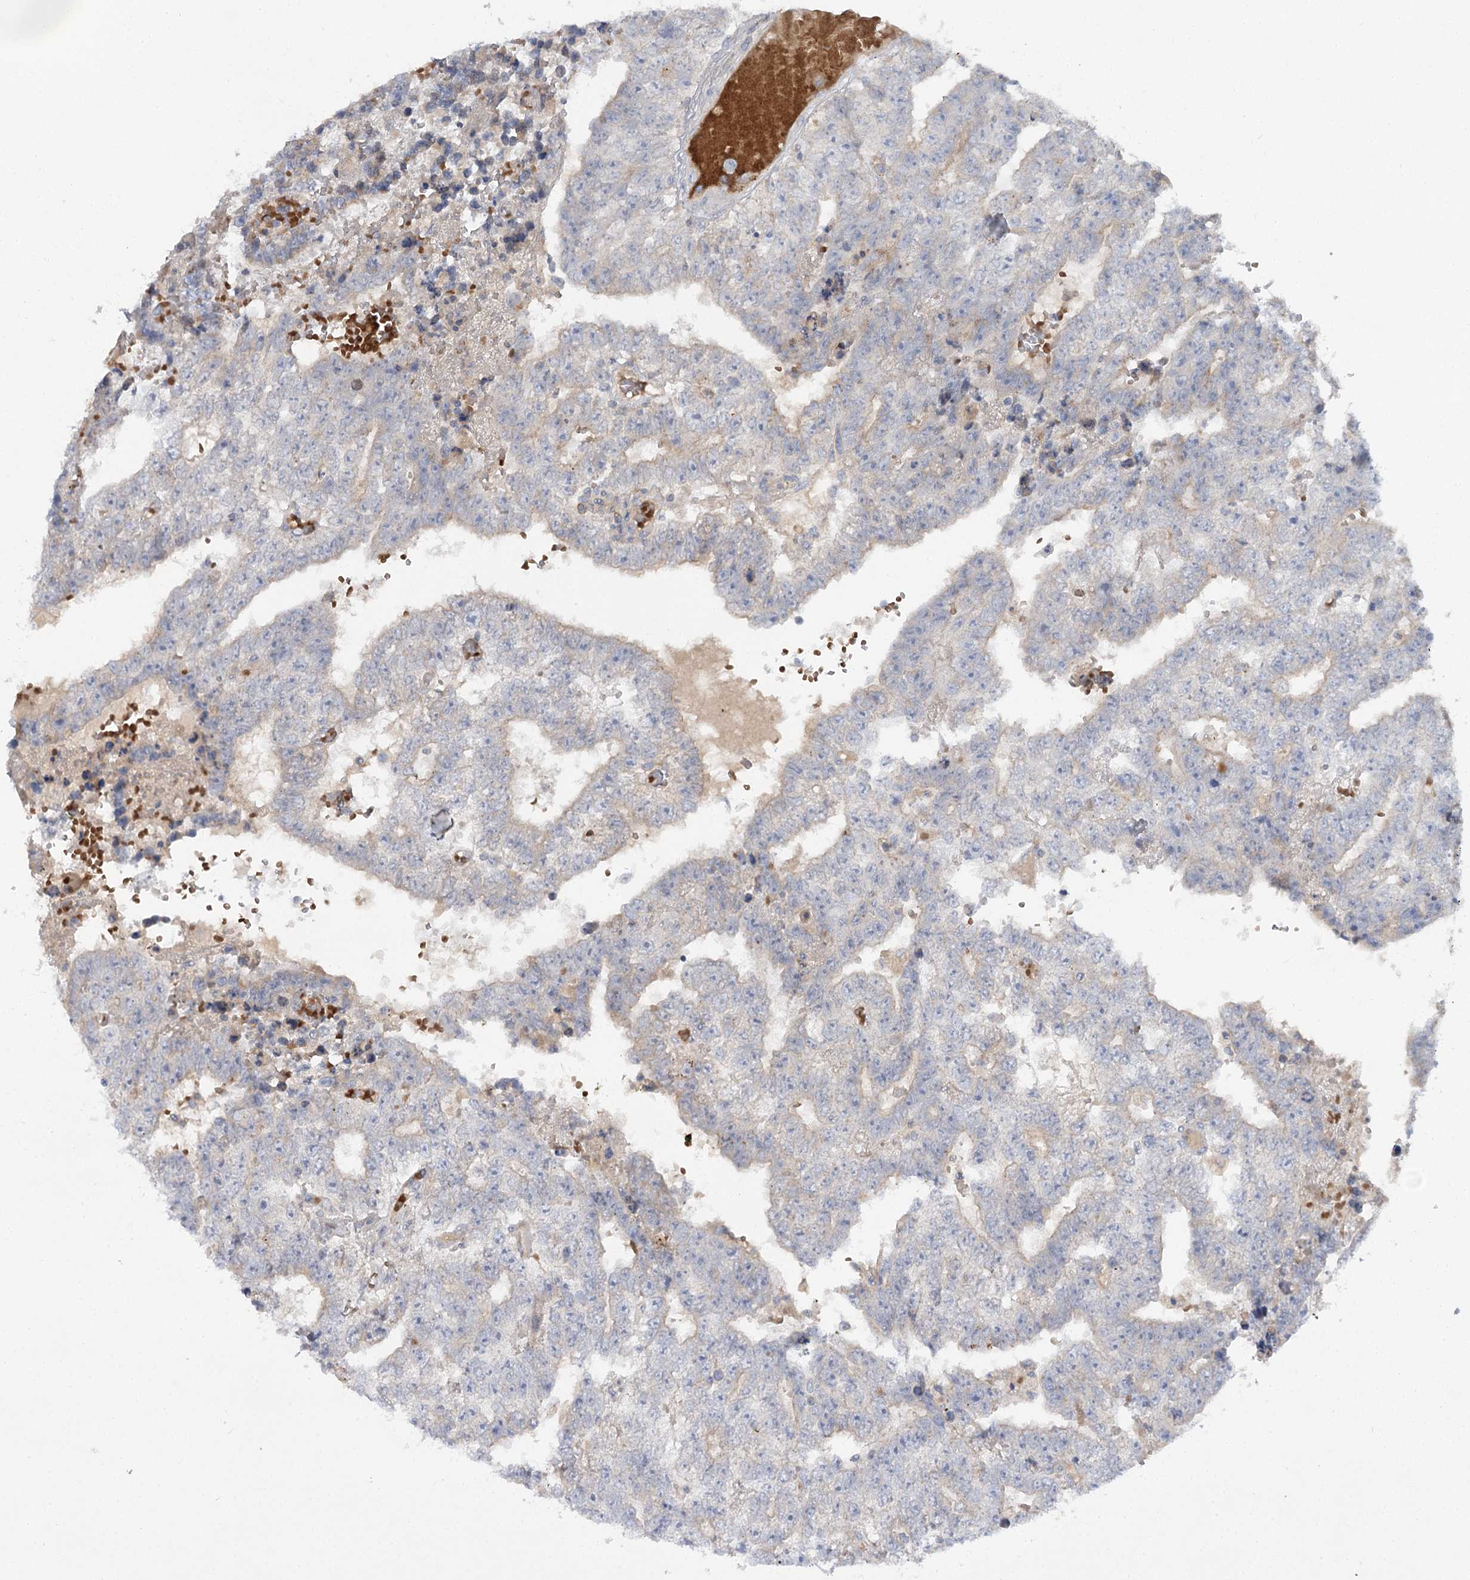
{"staining": {"intensity": "negative", "quantity": "none", "location": "none"}, "tissue": "testis cancer", "cell_type": "Tumor cells", "image_type": "cancer", "snomed": [{"axis": "morphology", "description": "Carcinoma, Embryonal, NOS"}, {"axis": "topography", "description": "Testis"}], "caption": "Photomicrograph shows no protein staining in tumor cells of testis cancer (embryonal carcinoma) tissue.", "gene": "KIAA0825", "patient": {"sex": "male", "age": 25}}